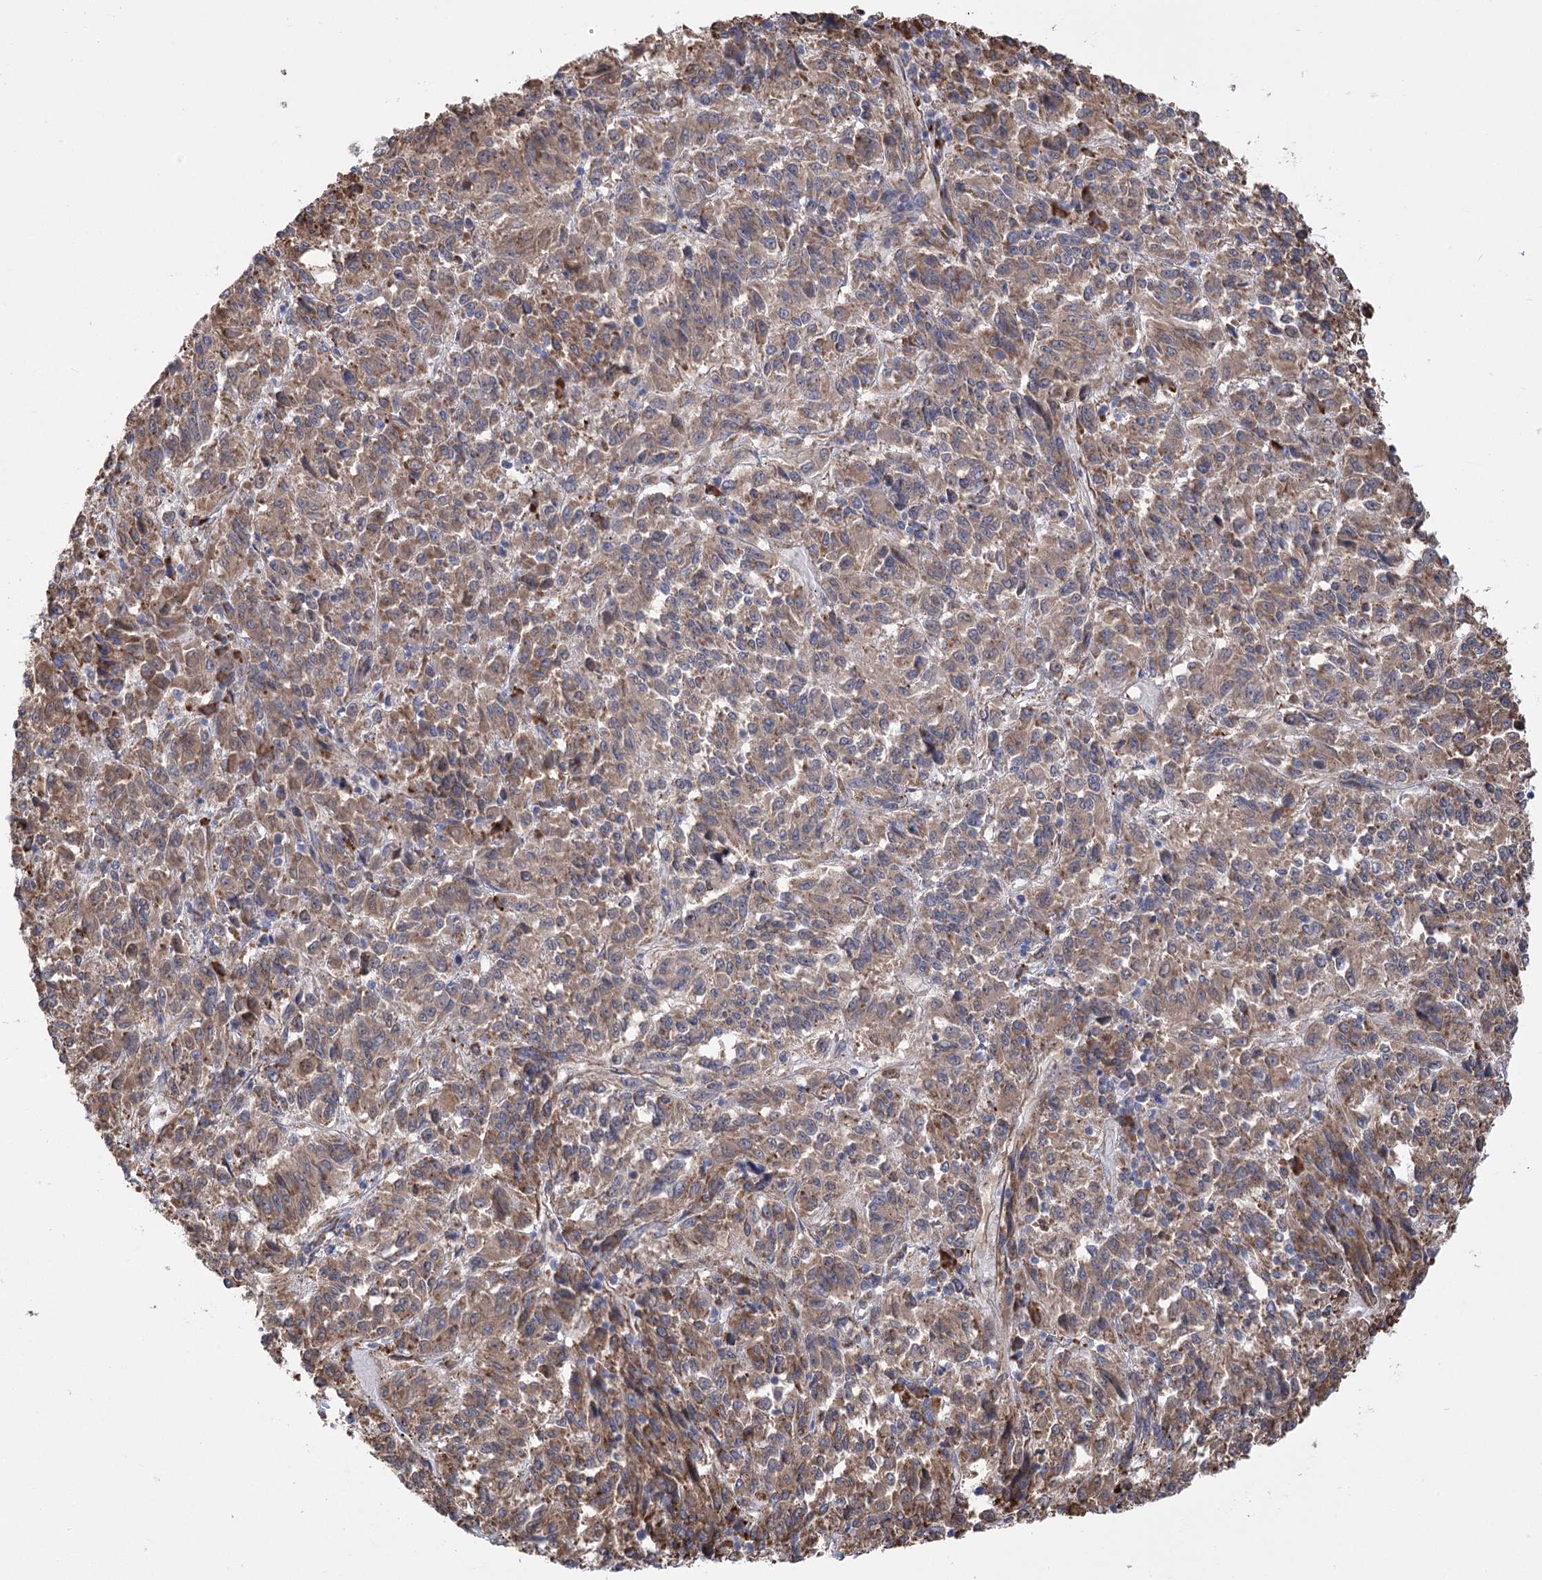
{"staining": {"intensity": "moderate", "quantity": ">75%", "location": "cytoplasmic/membranous"}, "tissue": "melanoma", "cell_type": "Tumor cells", "image_type": "cancer", "snomed": [{"axis": "morphology", "description": "Malignant melanoma, Metastatic site"}, {"axis": "topography", "description": "Lung"}], "caption": "This histopathology image exhibits malignant melanoma (metastatic site) stained with immunohistochemistry (IHC) to label a protein in brown. The cytoplasmic/membranous of tumor cells show moderate positivity for the protein. Nuclei are counter-stained blue.", "gene": "METTL24", "patient": {"sex": "male", "age": 64}}